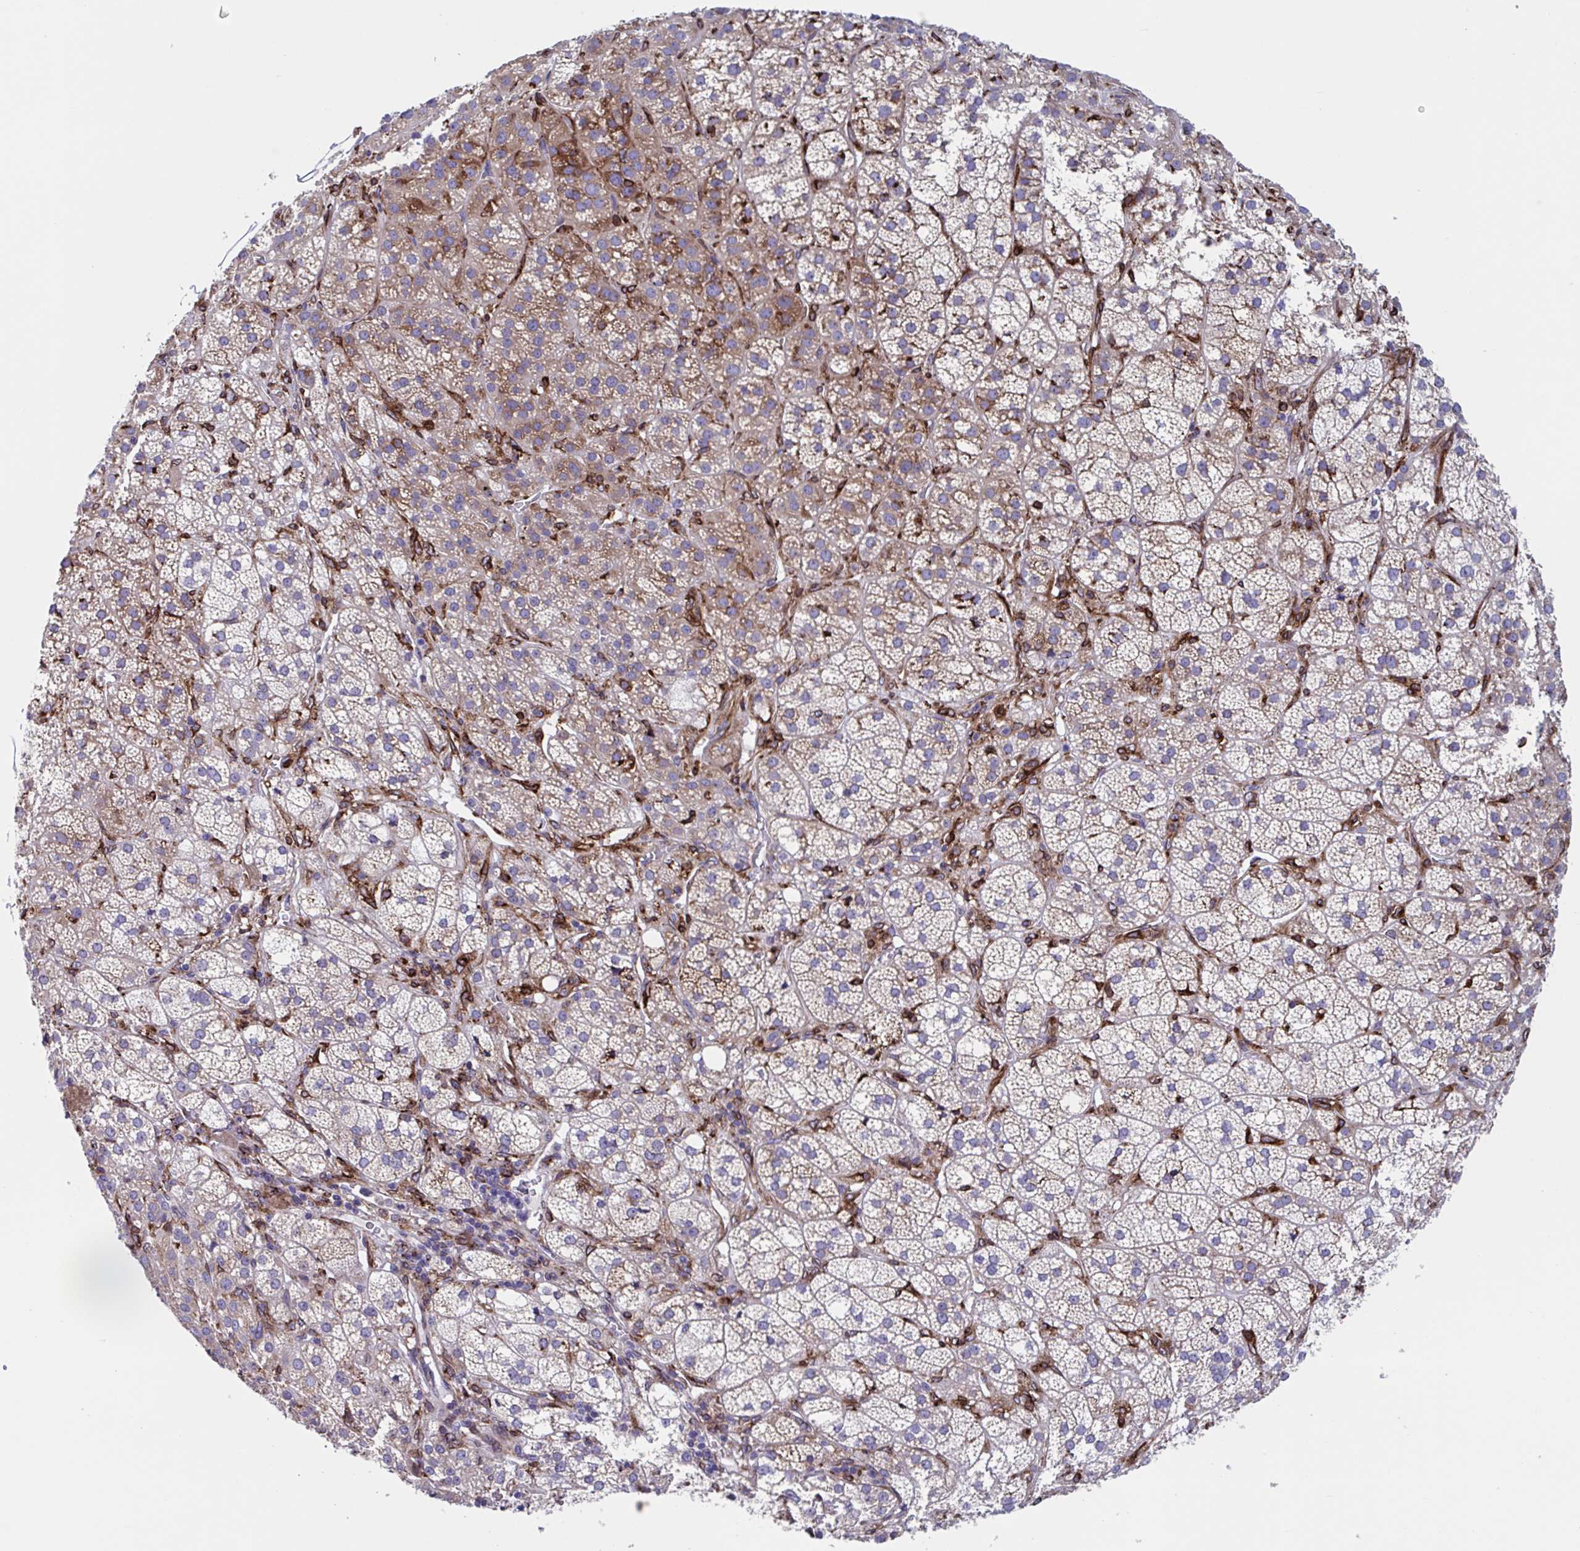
{"staining": {"intensity": "strong", "quantity": "25%-75%", "location": "cytoplasmic/membranous"}, "tissue": "adrenal gland", "cell_type": "Glandular cells", "image_type": "normal", "snomed": [{"axis": "morphology", "description": "Normal tissue, NOS"}, {"axis": "topography", "description": "Adrenal gland"}], "caption": "The photomicrograph demonstrates immunohistochemical staining of benign adrenal gland. There is strong cytoplasmic/membranous staining is identified in about 25%-75% of glandular cells. (Stains: DAB (3,3'-diaminobenzidine) in brown, nuclei in blue, Microscopy: brightfield microscopy at high magnification).", "gene": "RFK", "patient": {"sex": "female", "age": 60}}